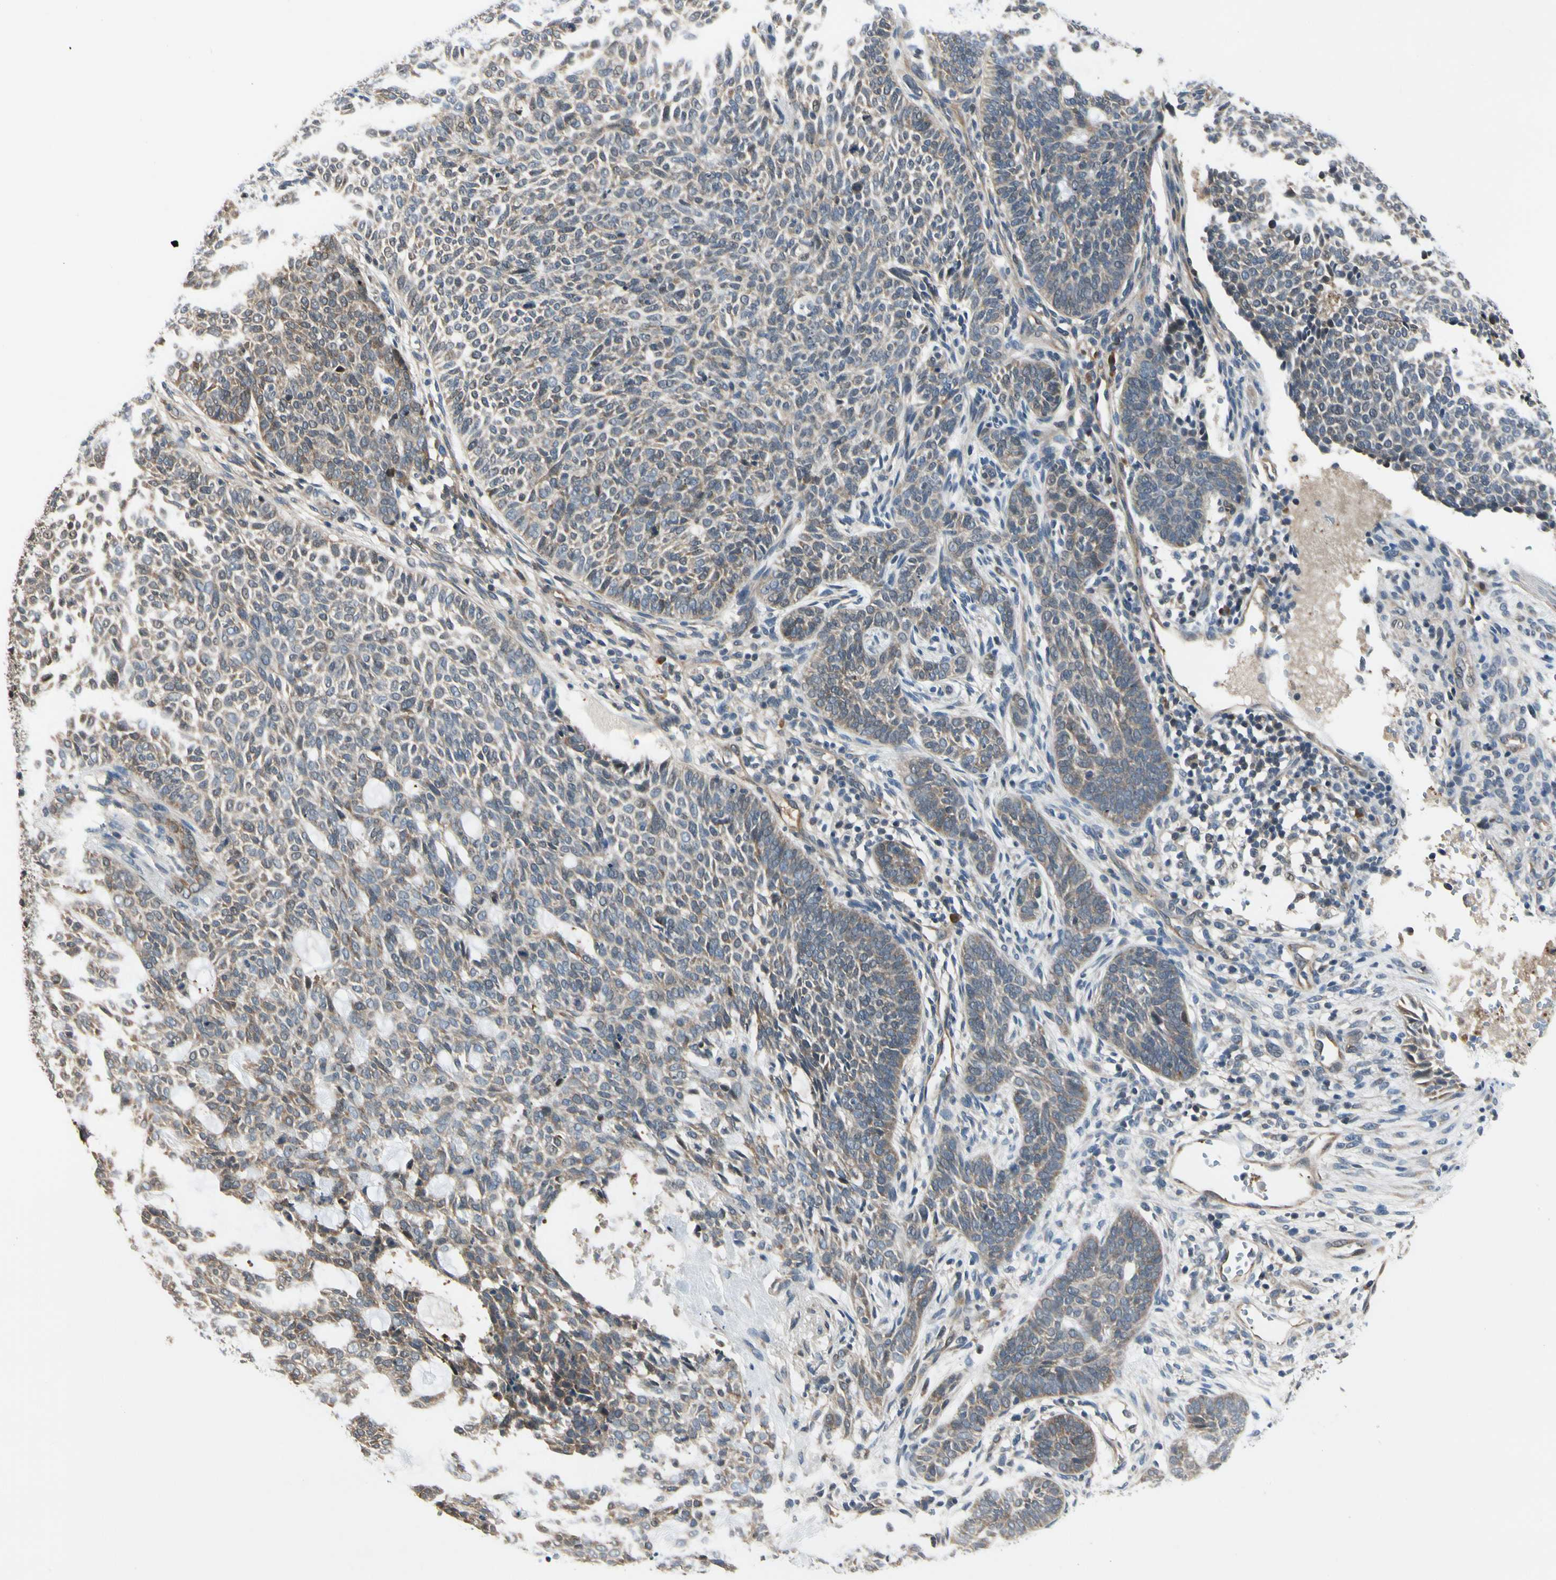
{"staining": {"intensity": "weak", "quantity": ">75%", "location": "cytoplasmic/membranous"}, "tissue": "skin cancer", "cell_type": "Tumor cells", "image_type": "cancer", "snomed": [{"axis": "morphology", "description": "Basal cell carcinoma"}, {"axis": "topography", "description": "Skin"}], "caption": "Skin basal cell carcinoma stained with DAB immunohistochemistry demonstrates low levels of weak cytoplasmic/membranous expression in about >75% of tumor cells.", "gene": "RASGRF1", "patient": {"sex": "male", "age": 87}}